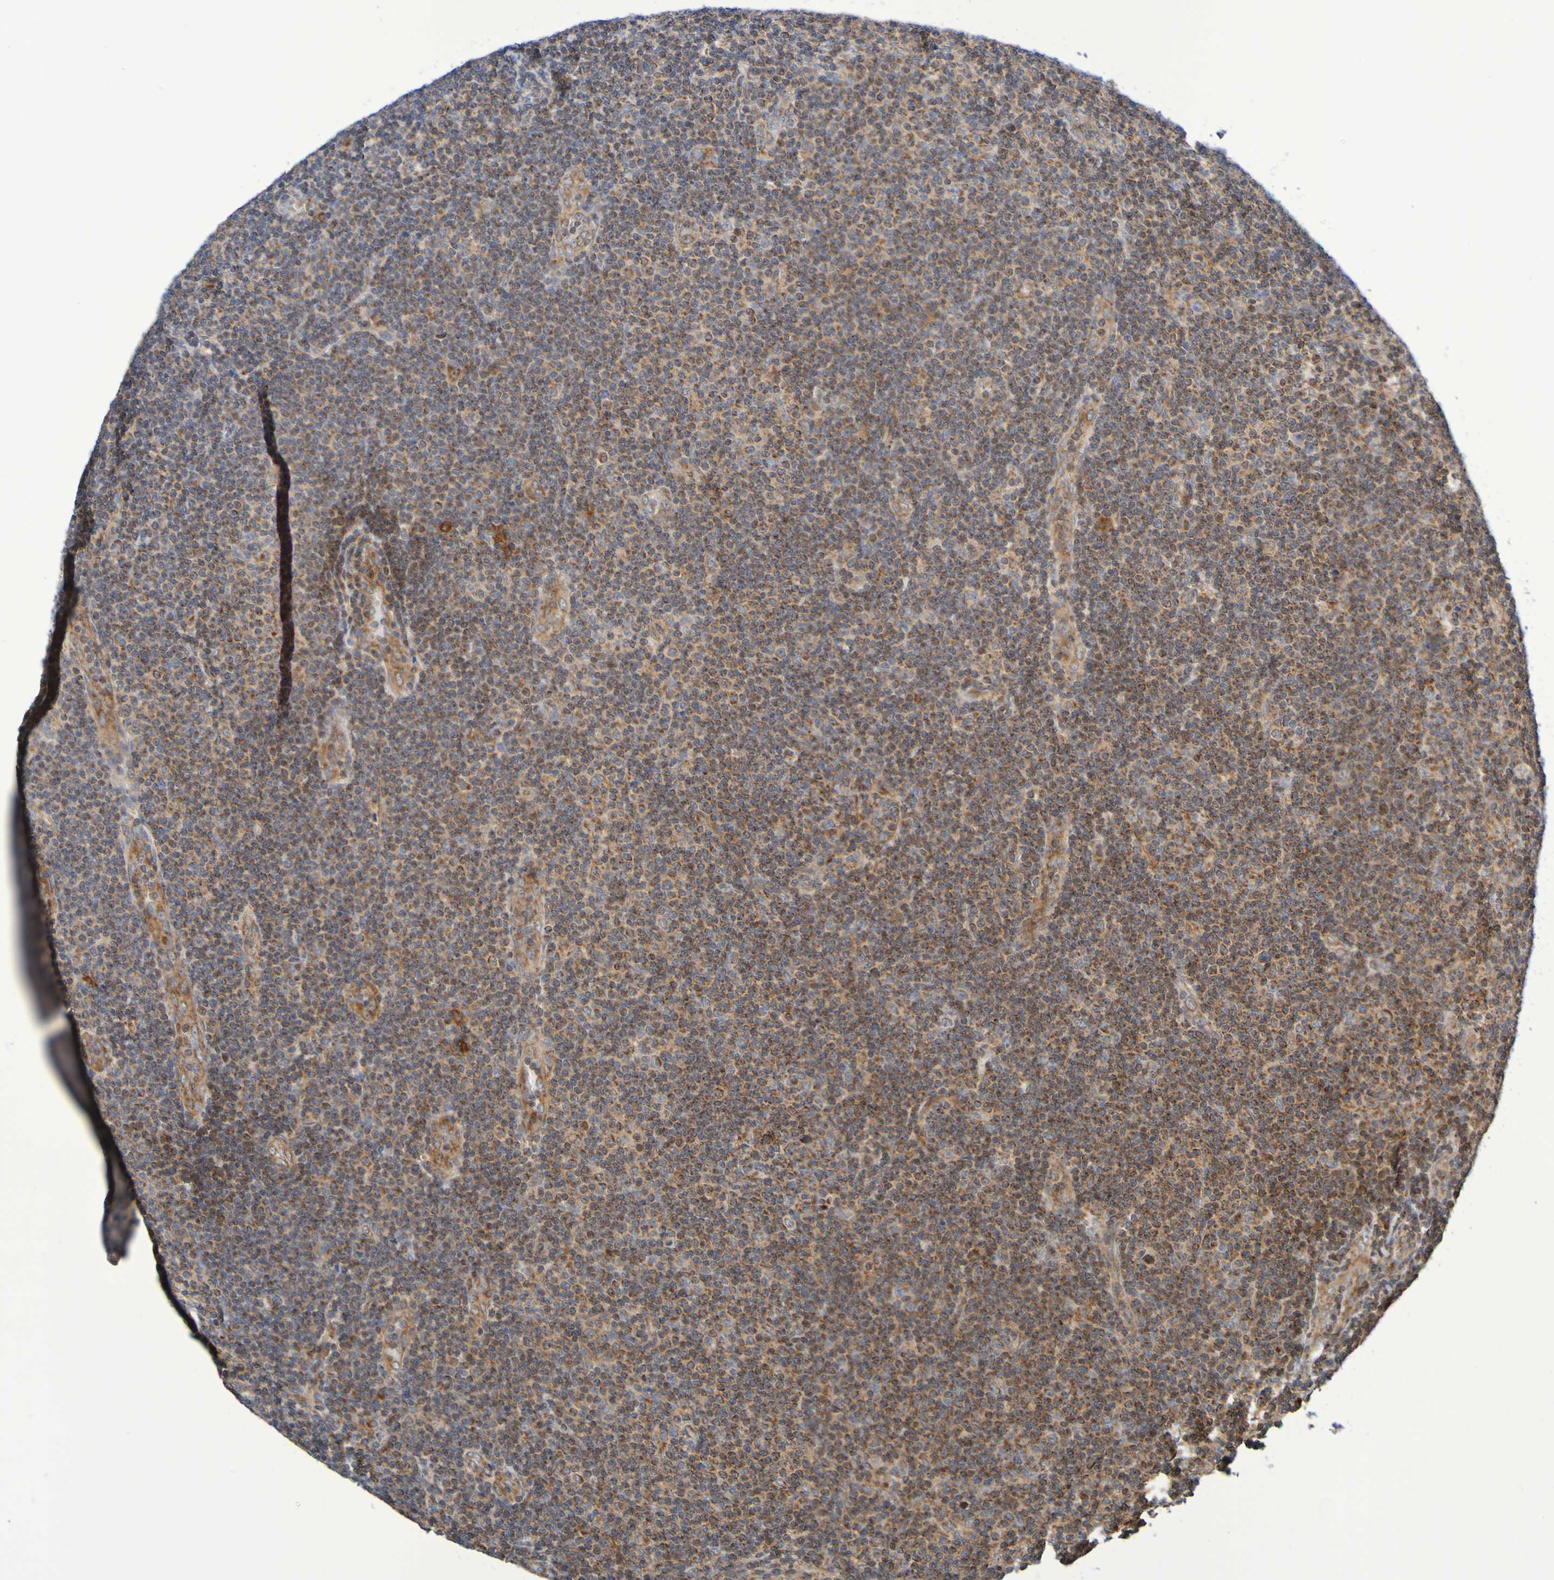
{"staining": {"intensity": "strong", "quantity": "25%-75%", "location": "cytoplasmic/membranous"}, "tissue": "lymphoma", "cell_type": "Tumor cells", "image_type": "cancer", "snomed": [{"axis": "morphology", "description": "Malignant lymphoma, non-Hodgkin's type, Low grade"}, {"axis": "topography", "description": "Lymph node"}], "caption": "Human lymphoma stained with a brown dye demonstrates strong cytoplasmic/membranous positive expression in approximately 25%-75% of tumor cells.", "gene": "CCDC51", "patient": {"sex": "male", "age": 83}}